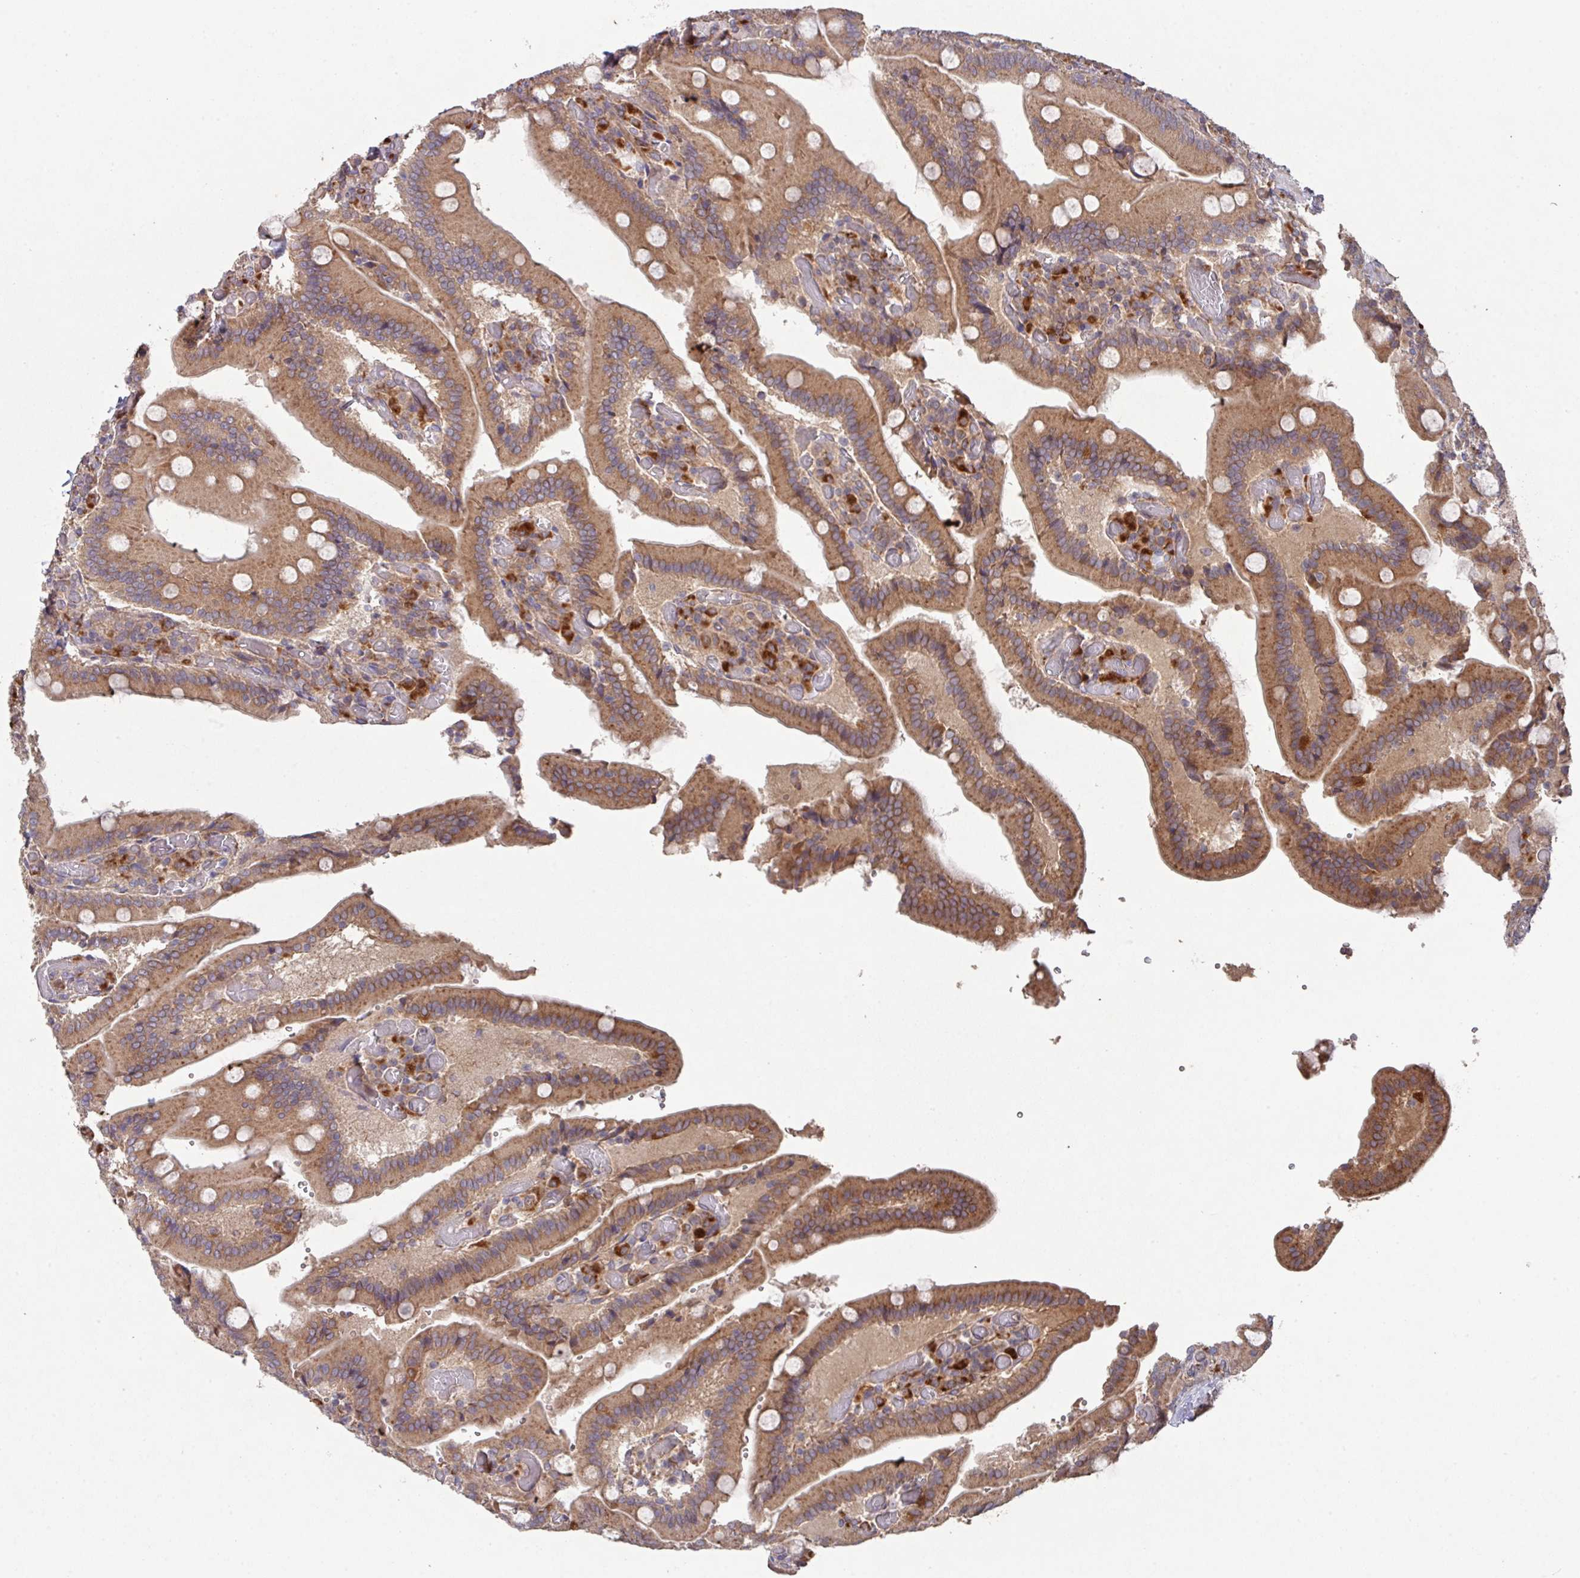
{"staining": {"intensity": "moderate", "quantity": ">75%", "location": "cytoplasmic/membranous"}, "tissue": "duodenum", "cell_type": "Glandular cells", "image_type": "normal", "snomed": [{"axis": "morphology", "description": "Normal tissue, NOS"}, {"axis": "topography", "description": "Duodenum"}], "caption": "Moderate cytoplasmic/membranous expression for a protein is appreciated in about >75% of glandular cells of normal duodenum using IHC.", "gene": "TRIM14", "patient": {"sex": "female", "age": 62}}